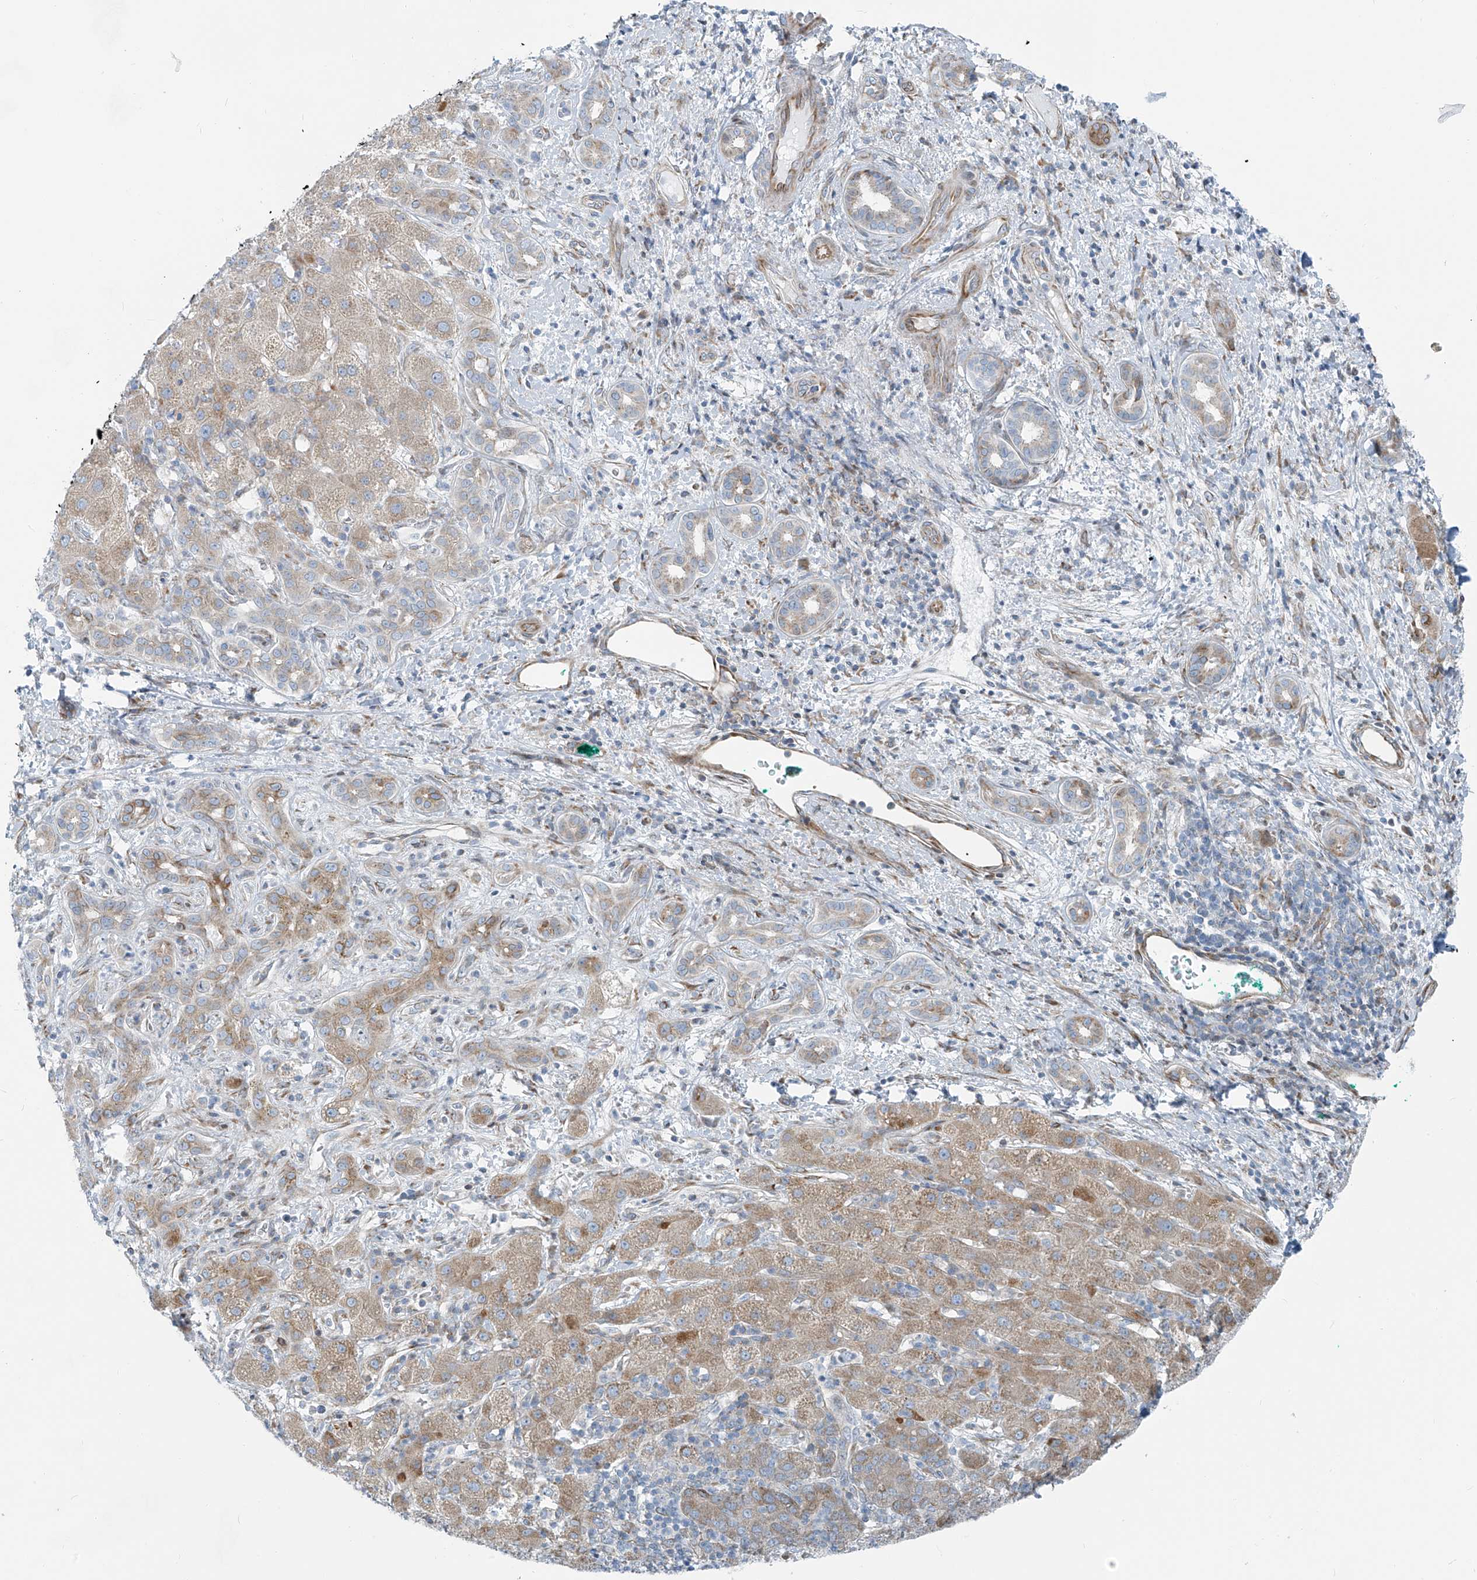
{"staining": {"intensity": "moderate", "quantity": "<25%", "location": "cytoplasmic/membranous"}, "tissue": "liver cancer", "cell_type": "Tumor cells", "image_type": "cancer", "snomed": [{"axis": "morphology", "description": "Carcinoma, Hepatocellular, NOS"}, {"axis": "topography", "description": "Liver"}], "caption": "Human liver cancer (hepatocellular carcinoma) stained with a protein marker shows moderate staining in tumor cells.", "gene": "HIC2", "patient": {"sex": "male", "age": 65}}